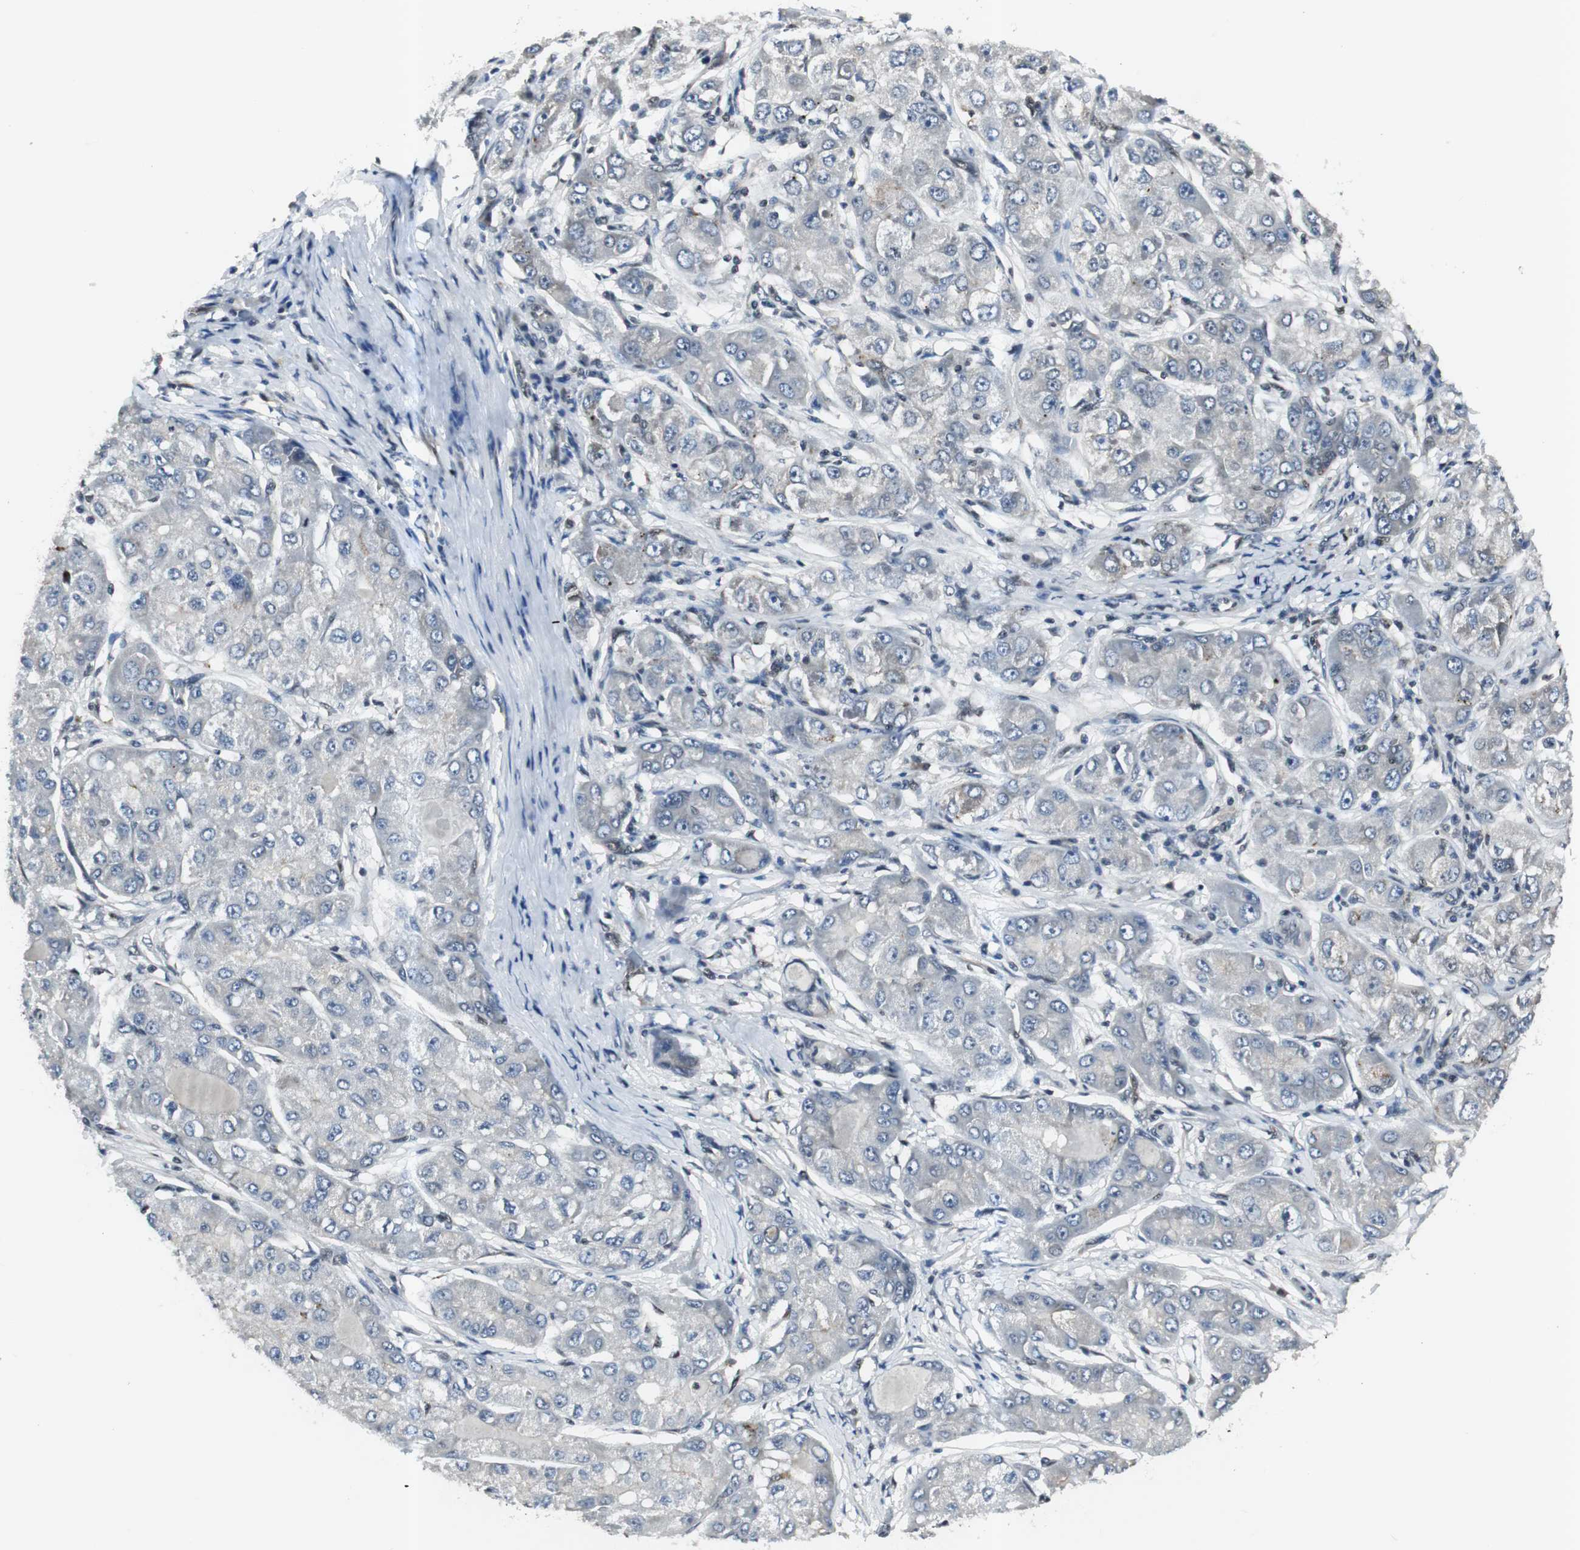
{"staining": {"intensity": "negative", "quantity": "none", "location": "none"}, "tissue": "liver cancer", "cell_type": "Tumor cells", "image_type": "cancer", "snomed": [{"axis": "morphology", "description": "Carcinoma, Hepatocellular, NOS"}, {"axis": "topography", "description": "Liver"}], "caption": "This is a micrograph of immunohistochemistry staining of liver cancer (hepatocellular carcinoma), which shows no positivity in tumor cells.", "gene": "SMAD1", "patient": {"sex": "male", "age": 80}}